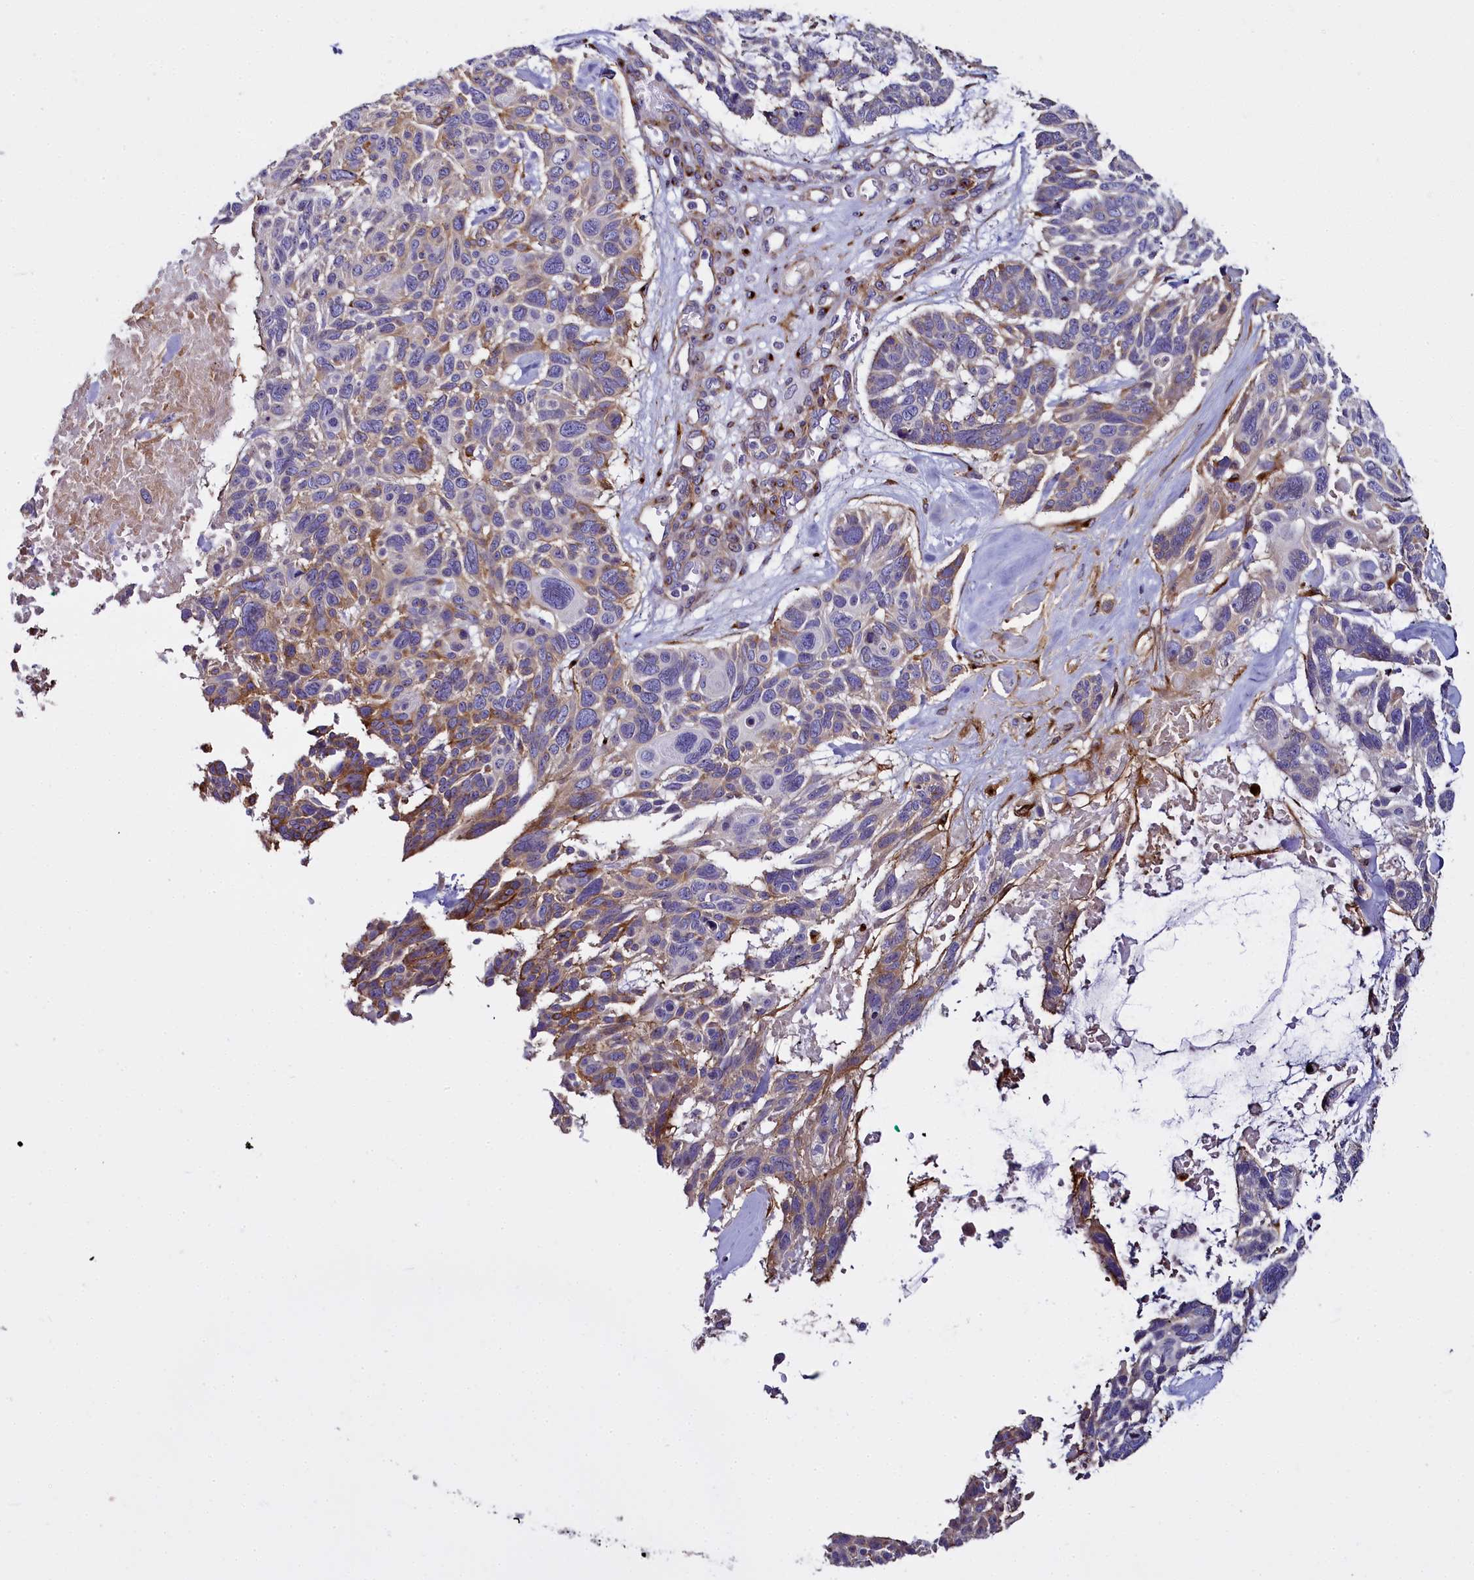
{"staining": {"intensity": "moderate", "quantity": "<25%", "location": "cytoplasmic/membranous"}, "tissue": "skin cancer", "cell_type": "Tumor cells", "image_type": "cancer", "snomed": [{"axis": "morphology", "description": "Basal cell carcinoma"}, {"axis": "topography", "description": "Skin"}], "caption": "Moderate cytoplasmic/membranous positivity for a protein is seen in about <25% of tumor cells of skin cancer (basal cell carcinoma) using IHC.", "gene": "MRC2", "patient": {"sex": "male", "age": 88}}